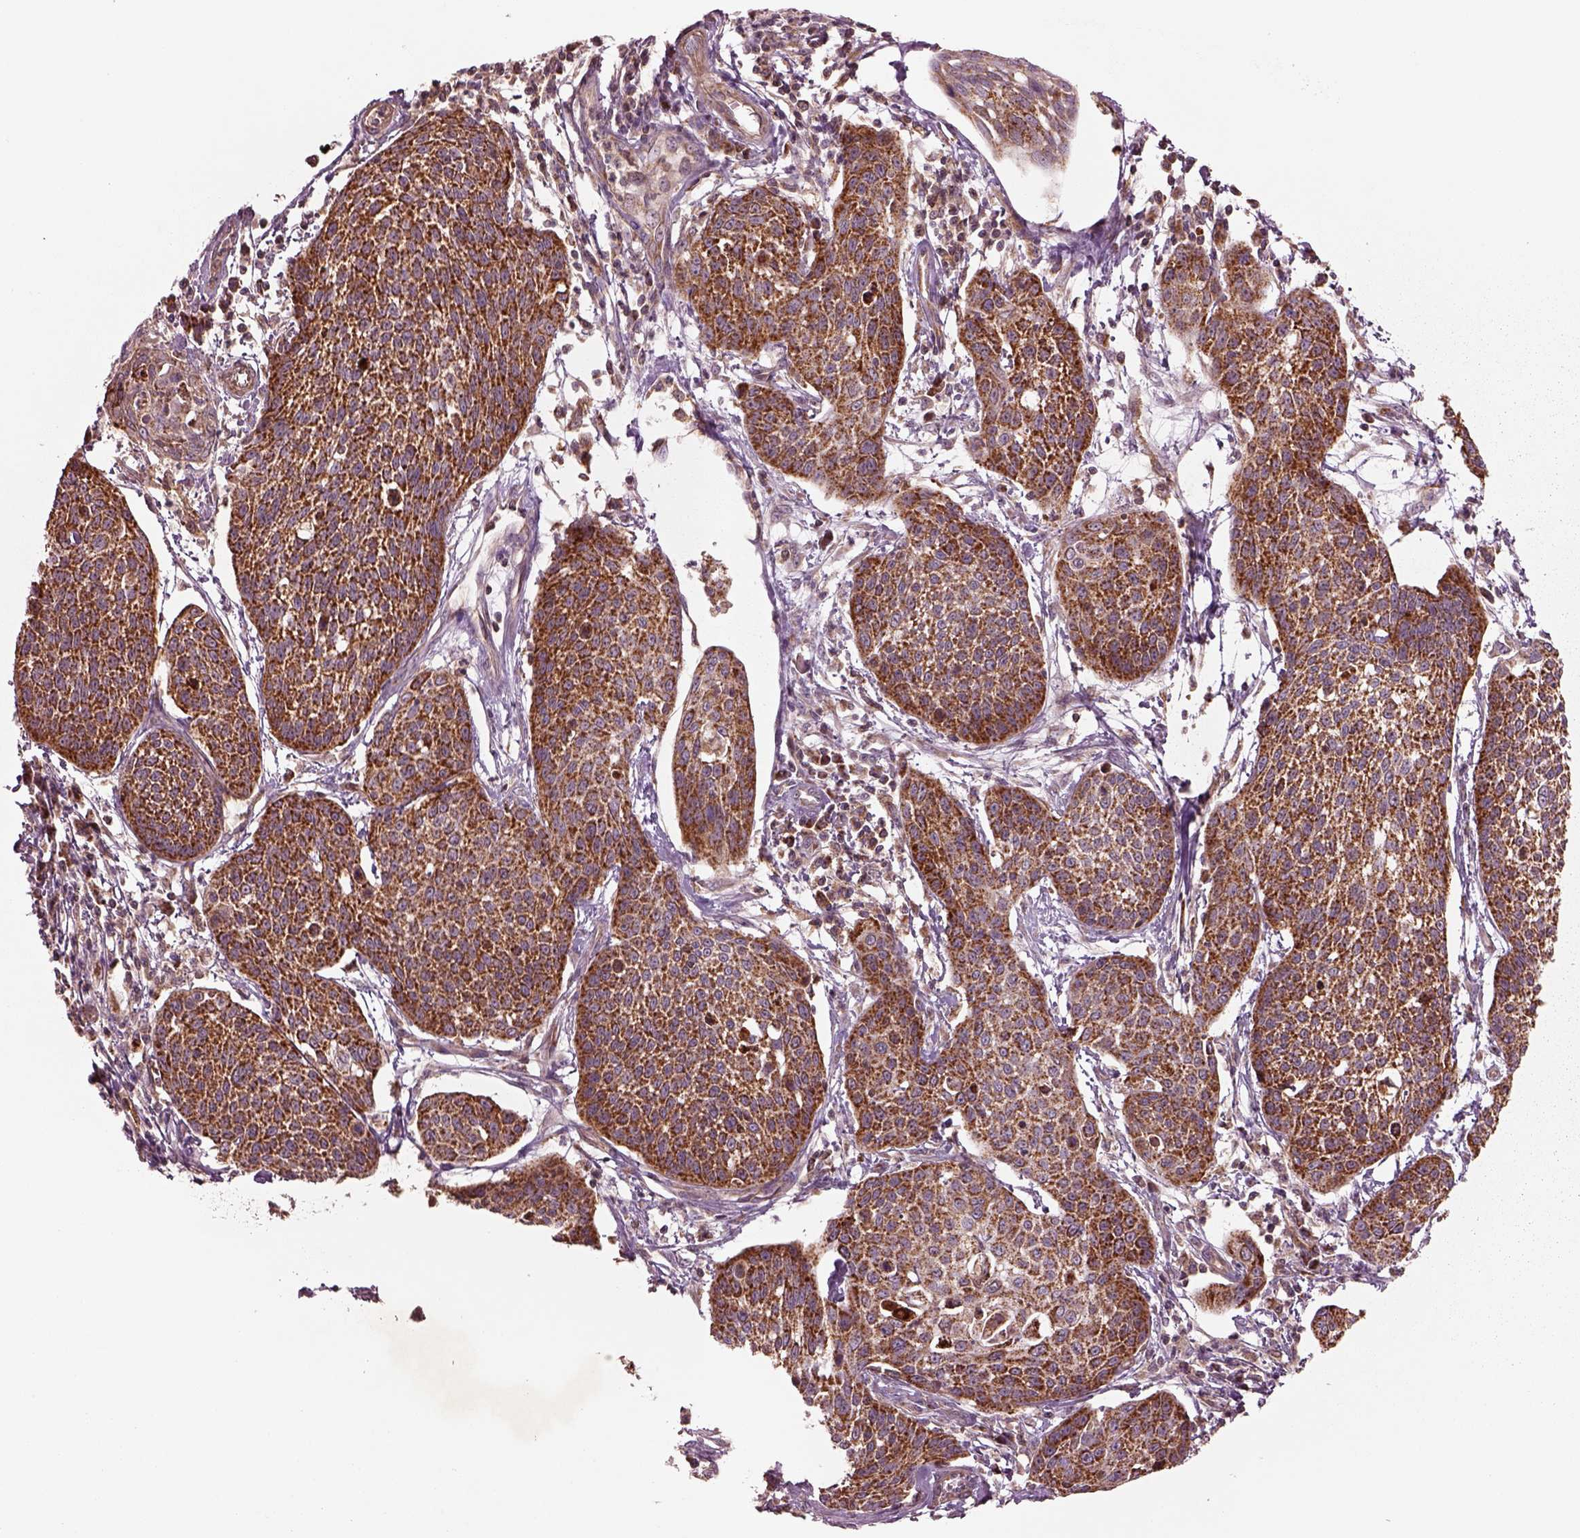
{"staining": {"intensity": "moderate", "quantity": ">75%", "location": "cytoplasmic/membranous"}, "tissue": "cervical cancer", "cell_type": "Tumor cells", "image_type": "cancer", "snomed": [{"axis": "morphology", "description": "Squamous cell carcinoma, NOS"}, {"axis": "topography", "description": "Cervix"}], "caption": "Immunohistochemistry (IHC) staining of cervical cancer, which demonstrates medium levels of moderate cytoplasmic/membranous expression in about >75% of tumor cells indicating moderate cytoplasmic/membranous protein expression. The staining was performed using DAB (brown) for protein detection and nuclei were counterstained in hematoxylin (blue).", "gene": "SLC25A5", "patient": {"sex": "female", "age": 34}}